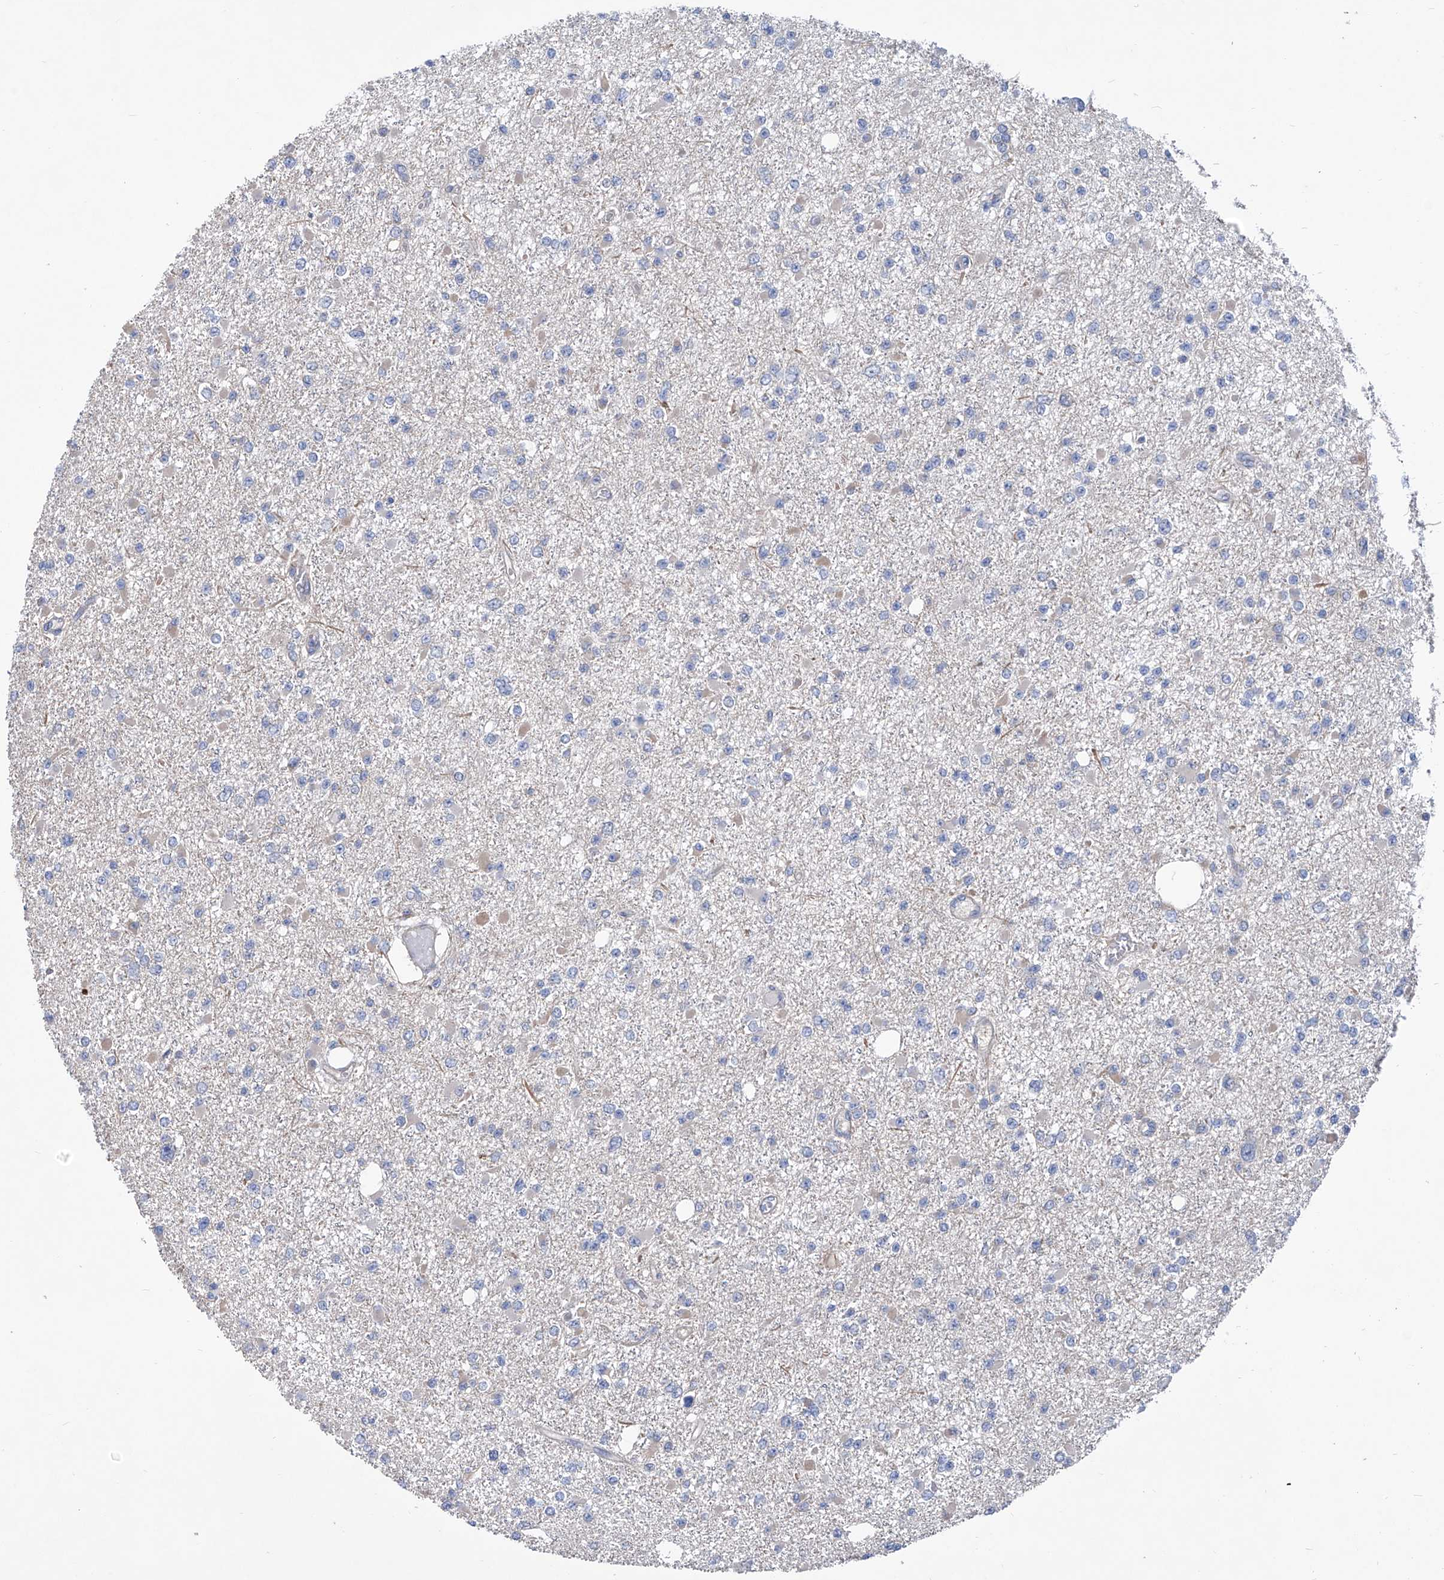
{"staining": {"intensity": "negative", "quantity": "none", "location": "none"}, "tissue": "glioma", "cell_type": "Tumor cells", "image_type": "cancer", "snomed": [{"axis": "morphology", "description": "Glioma, malignant, Low grade"}, {"axis": "topography", "description": "Brain"}], "caption": "Low-grade glioma (malignant) was stained to show a protein in brown. There is no significant positivity in tumor cells. (DAB (3,3'-diaminobenzidine) immunohistochemistry (IHC), high magnification).", "gene": "SMS", "patient": {"sex": "female", "age": 22}}